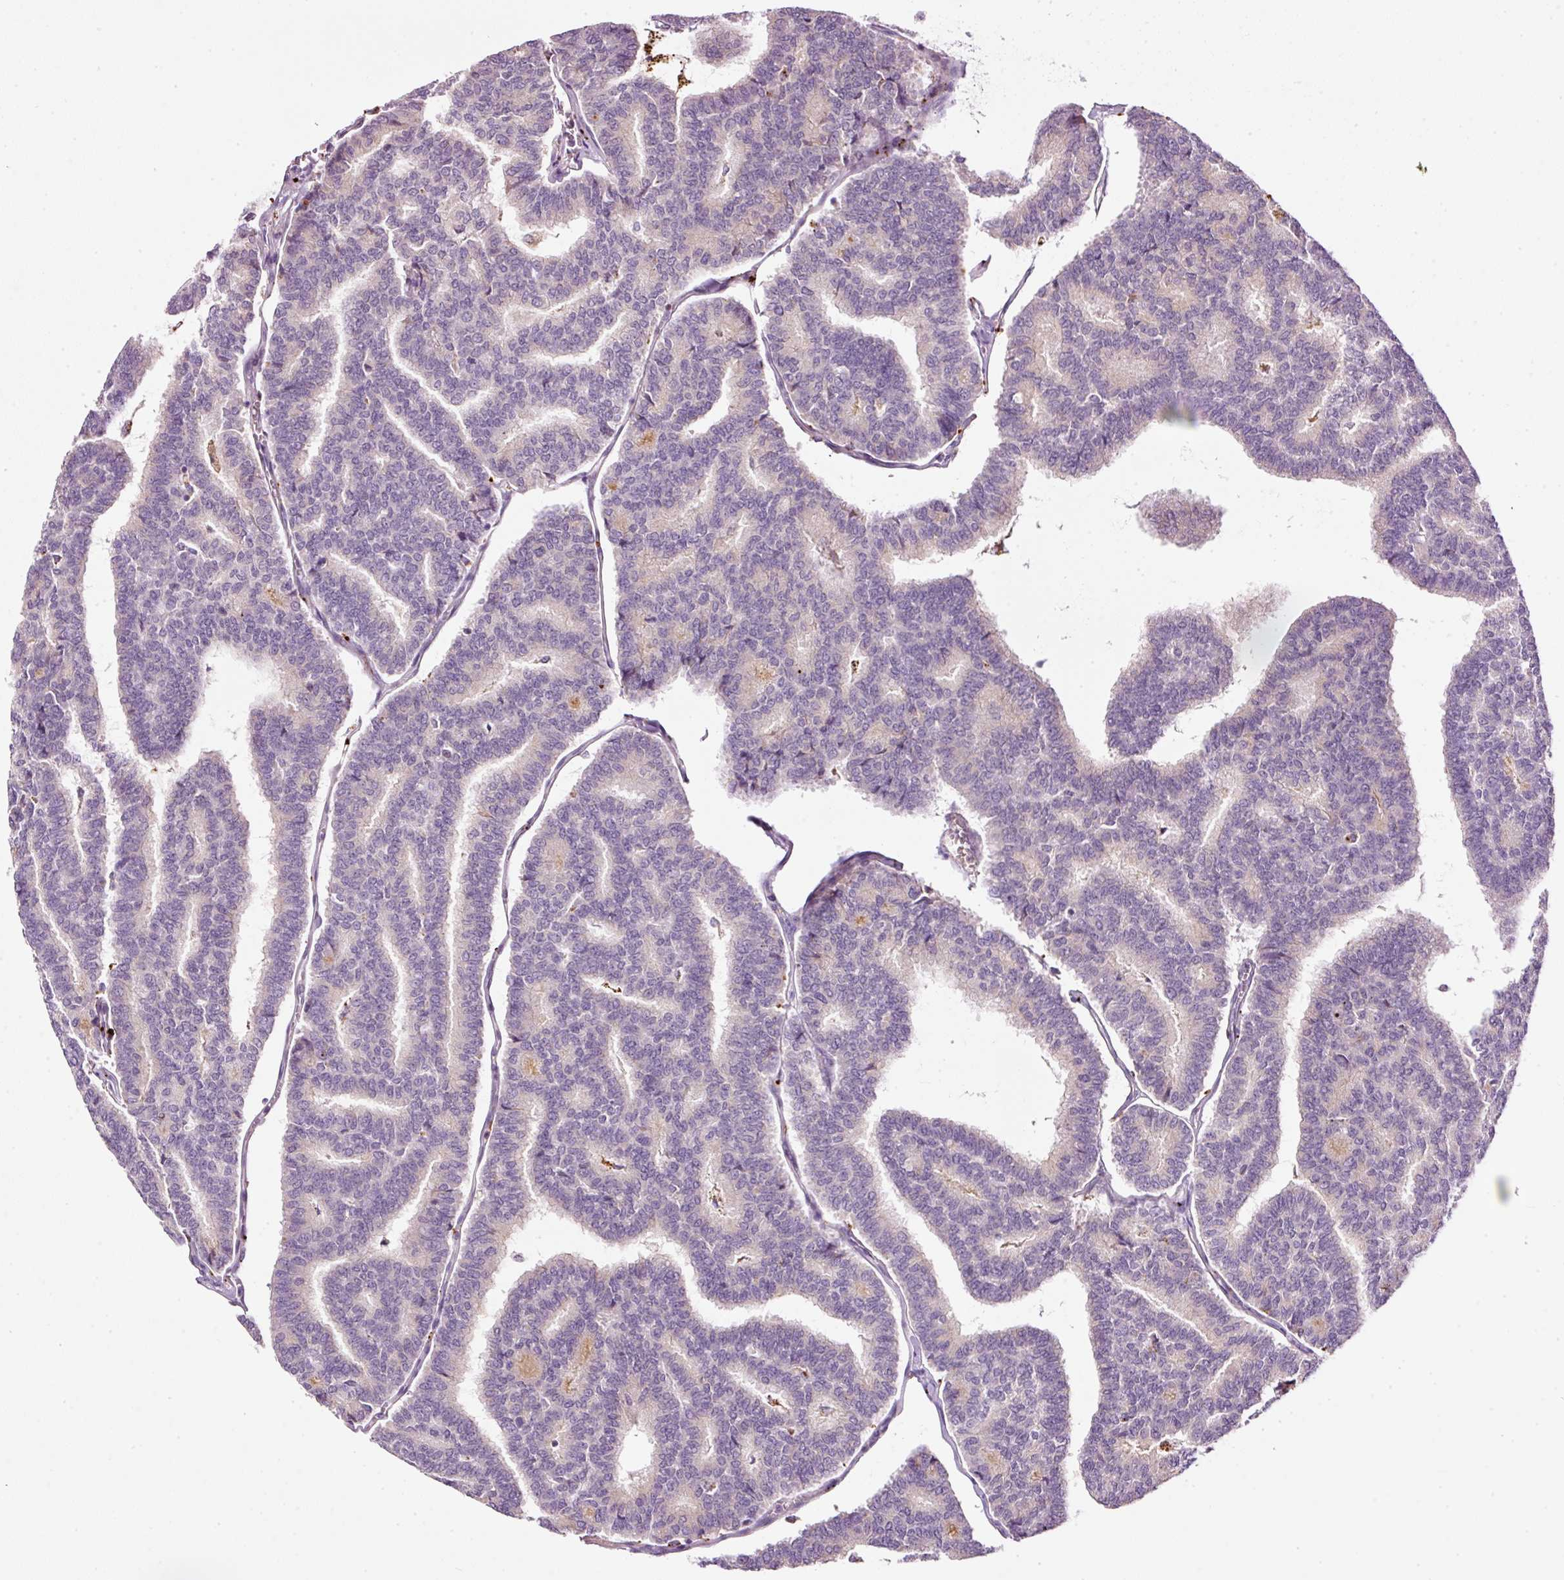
{"staining": {"intensity": "negative", "quantity": "none", "location": "none"}, "tissue": "thyroid cancer", "cell_type": "Tumor cells", "image_type": "cancer", "snomed": [{"axis": "morphology", "description": "Papillary adenocarcinoma, NOS"}, {"axis": "topography", "description": "Thyroid gland"}], "caption": "High power microscopy image of an IHC image of thyroid cancer (papillary adenocarcinoma), revealing no significant expression in tumor cells.", "gene": "ZNF639", "patient": {"sex": "female", "age": 35}}